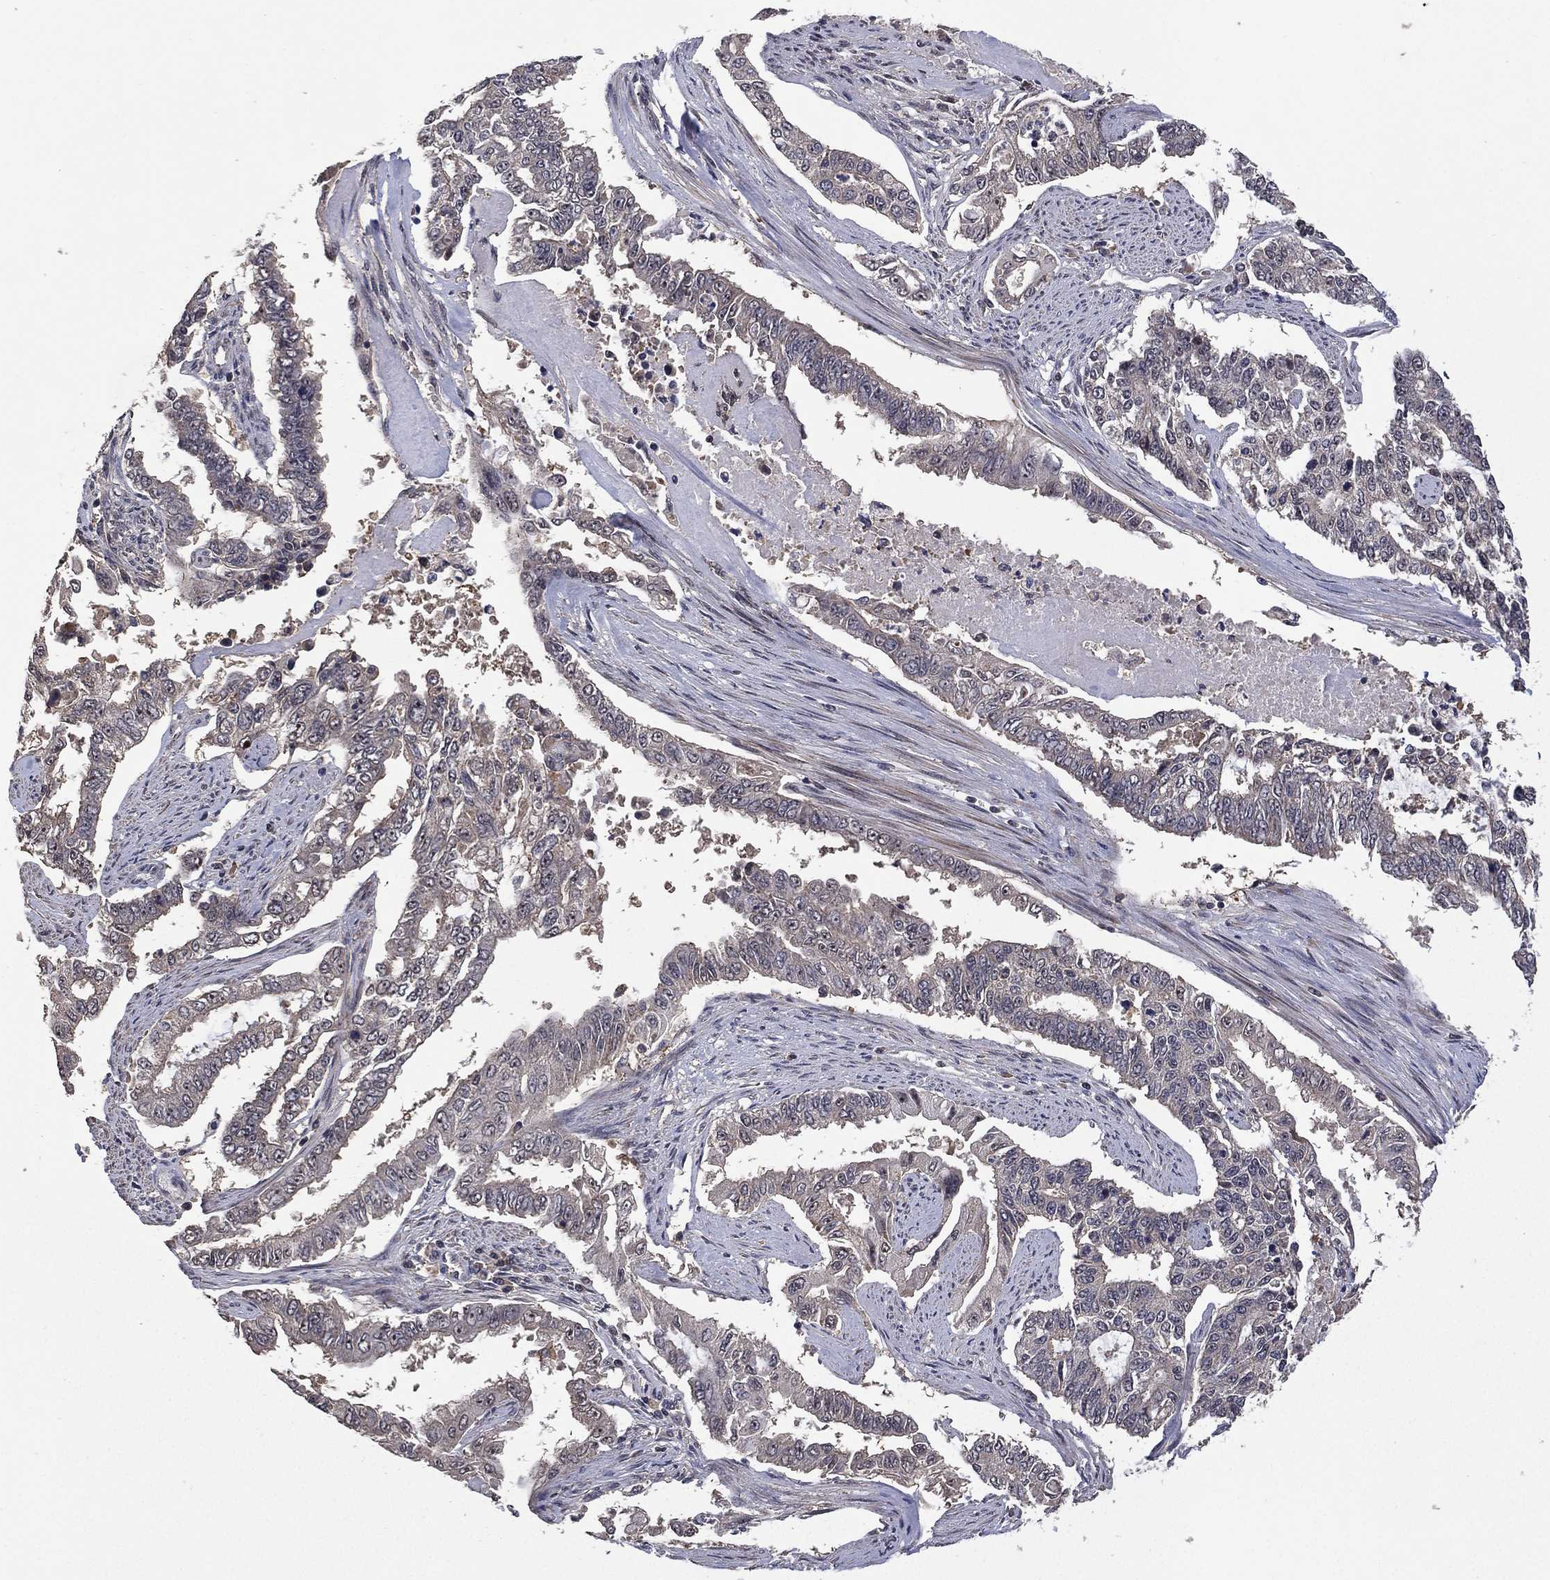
{"staining": {"intensity": "negative", "quantity": "none", "location": "none"}, "tissue": "endometrial cancer", "cell_type": "Tumor cells", "image_type": "cancer", "snomed": [{"axis": "morphology", "description": "Adenocarcinoma, NOS"}, {"axis": "topography", "description": "Uterus"}], "caption": "This photomicrograph is of endometrial cancer stained with immunohistochemistry to label a protein in brown with the nuclei are counter-stained blue. There is no staining in tumor cells. (DAB immunohistochemistry (IHC), high magnification).", "gene": "NELFCD", "patient": {"sex": "female", "age": 59}}